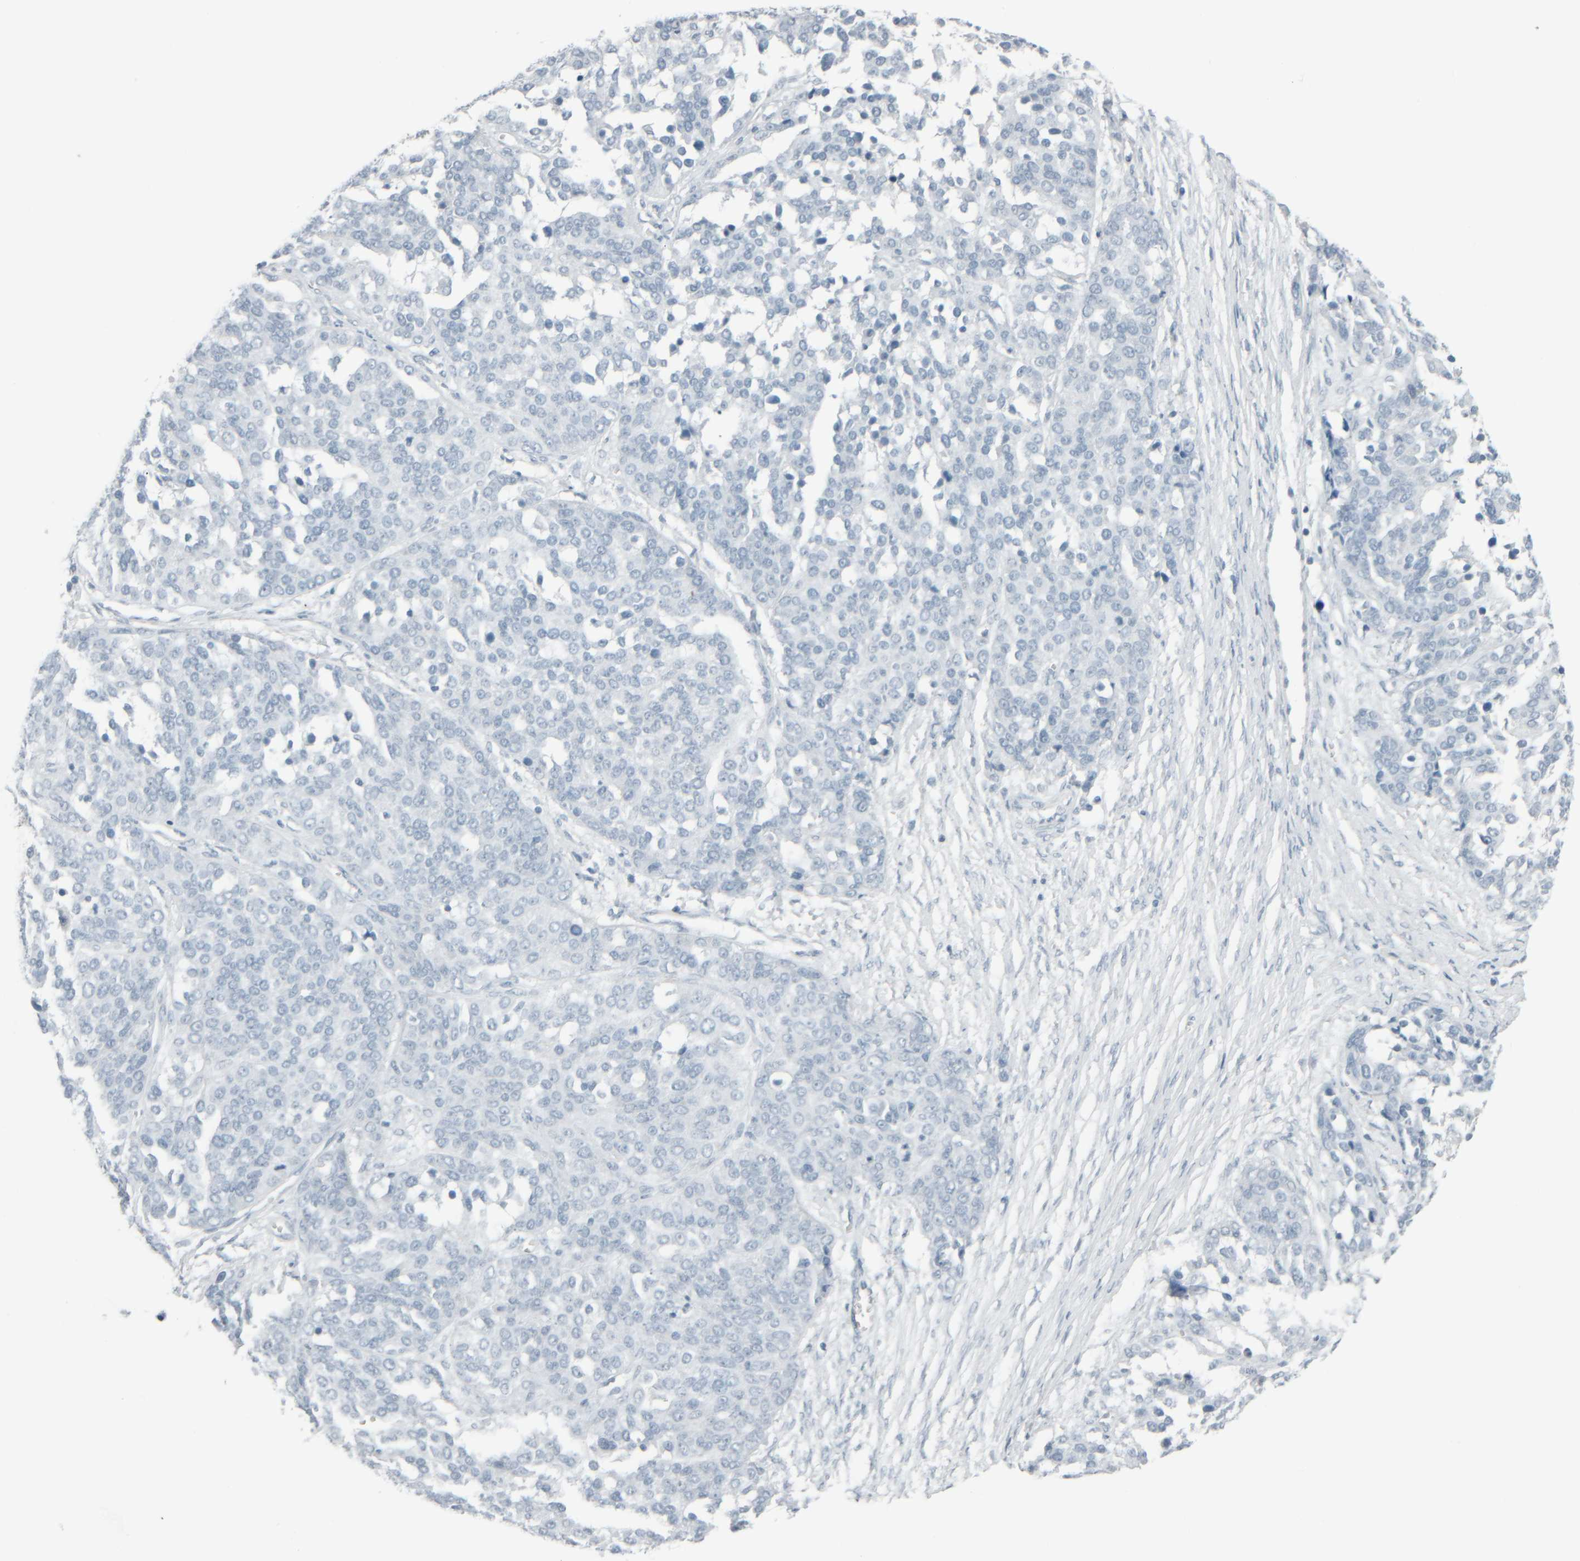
{"staining": {"intensity": "negative", "quantity": "none", "location": "none"}, "tissue": "ovarian cancer", "cell_type": "Tumor cells", "image_type": "cancer", "snomed": [{"axis": "morphology", "description": "Cystadenocarcinoma, serous, NOS"}, {"axis": "topography", "description": "Ovary"}], "caption": "This is an IHC micrograph of ovarian serous cystadenocarcinoma. There is no expression in tumor cells.", "gene": "TPSAB1", "patient": {"sex": "female", "age": 44}}